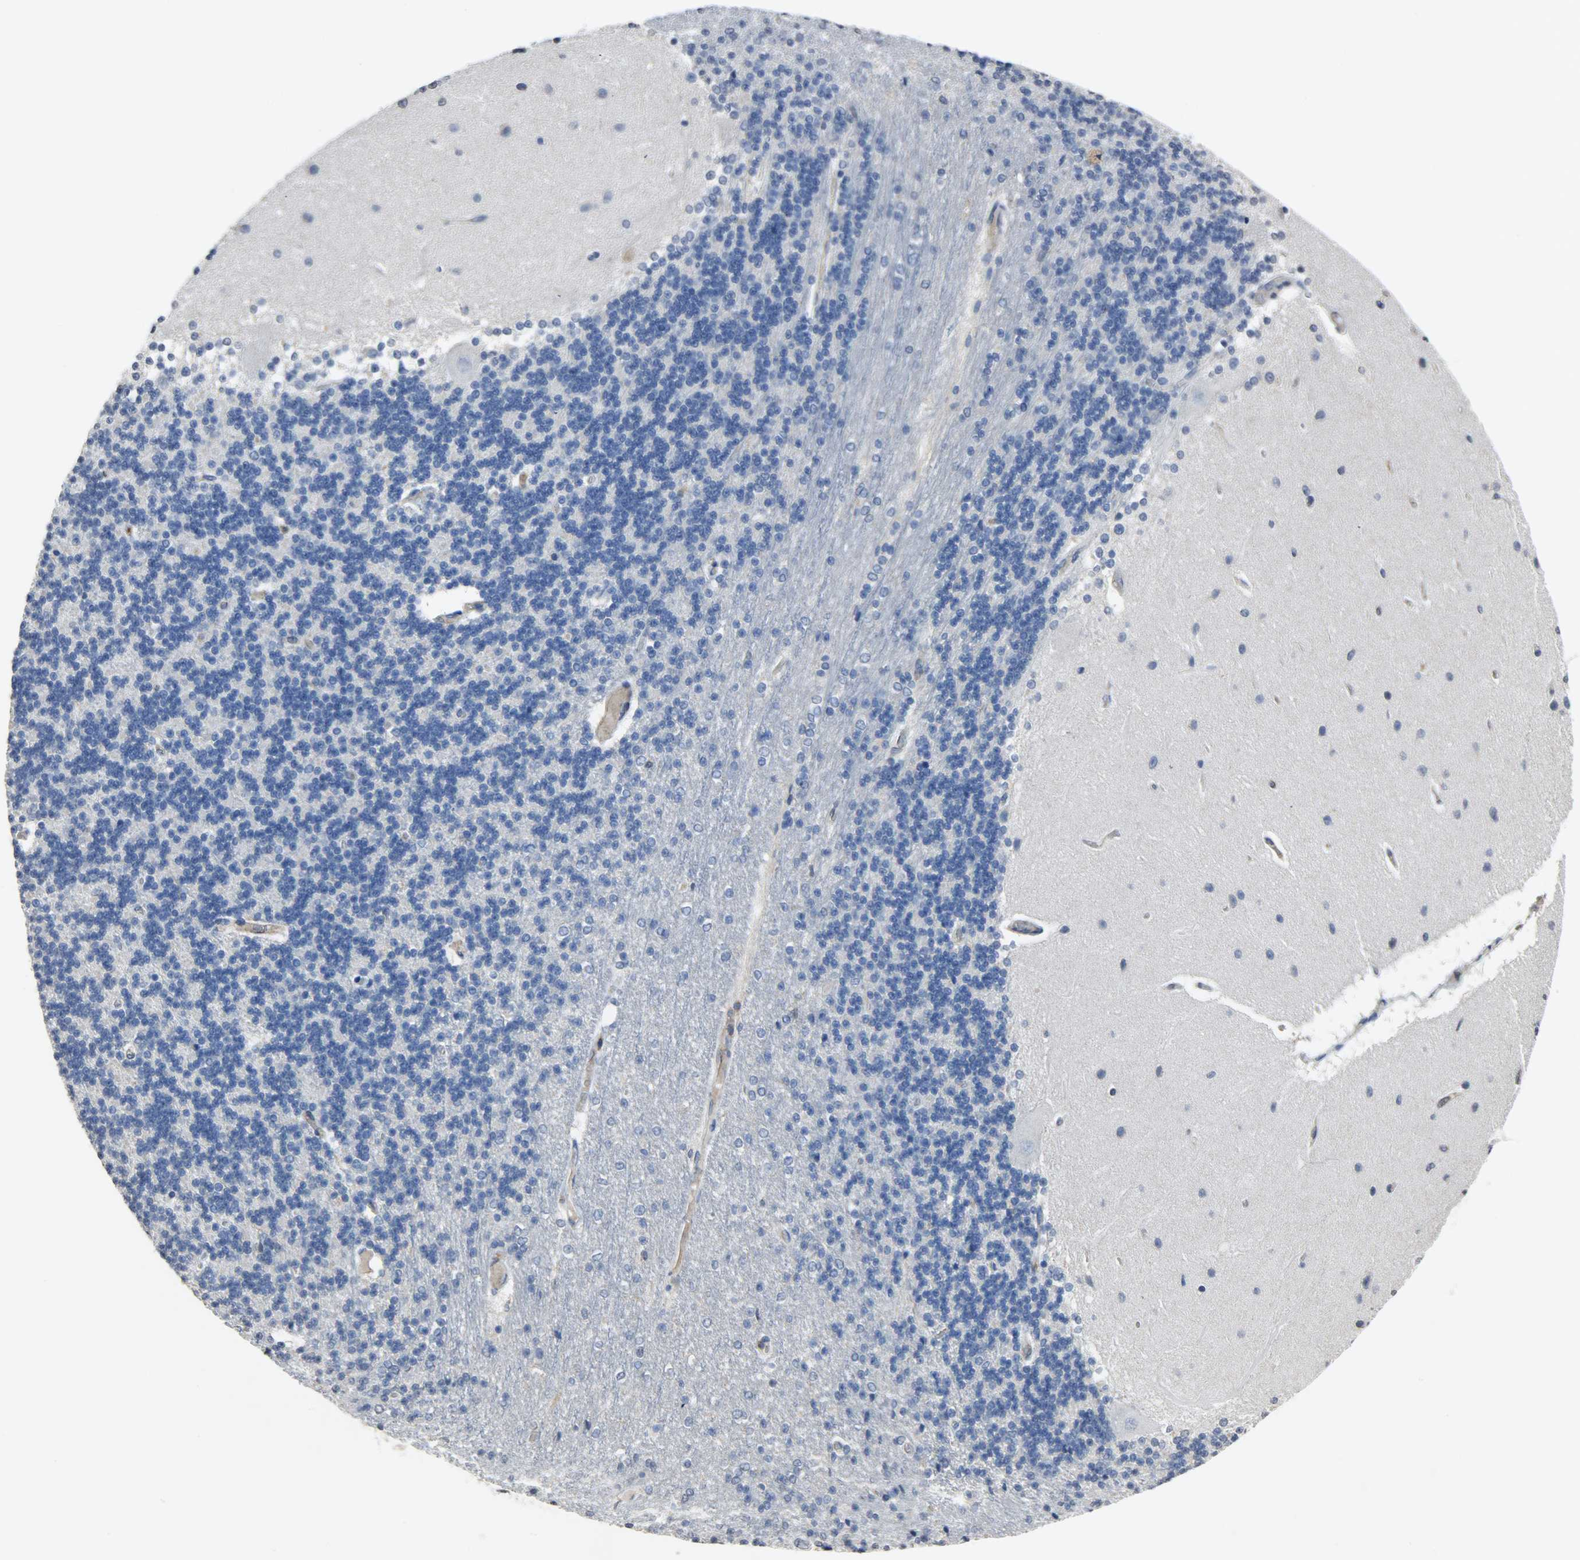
{"staining": {"intensity": "negative", "quantity": "none", "location": "none"}, "tissue": "cerebellum", "cell_type": "Cells in granular layer", "image_type": "normal", "snomed": [{"axis": "morphology", "description": "Normal tissue, NOS"}, {"axis": "topography", "description": "Cerebellum"}], "caption": "Cells in granular layer show no significant protein expression in unremarkable cerebellum. (Stains: DAB (3,3'-diaminobenzidine) immunohistochemistry (IHC) with hematoxylin counter stain, Microscopy: brightfield microscopy at high magnification).", "gene": "TRIM21", "patient": {"sex": "female", "age": 54}}